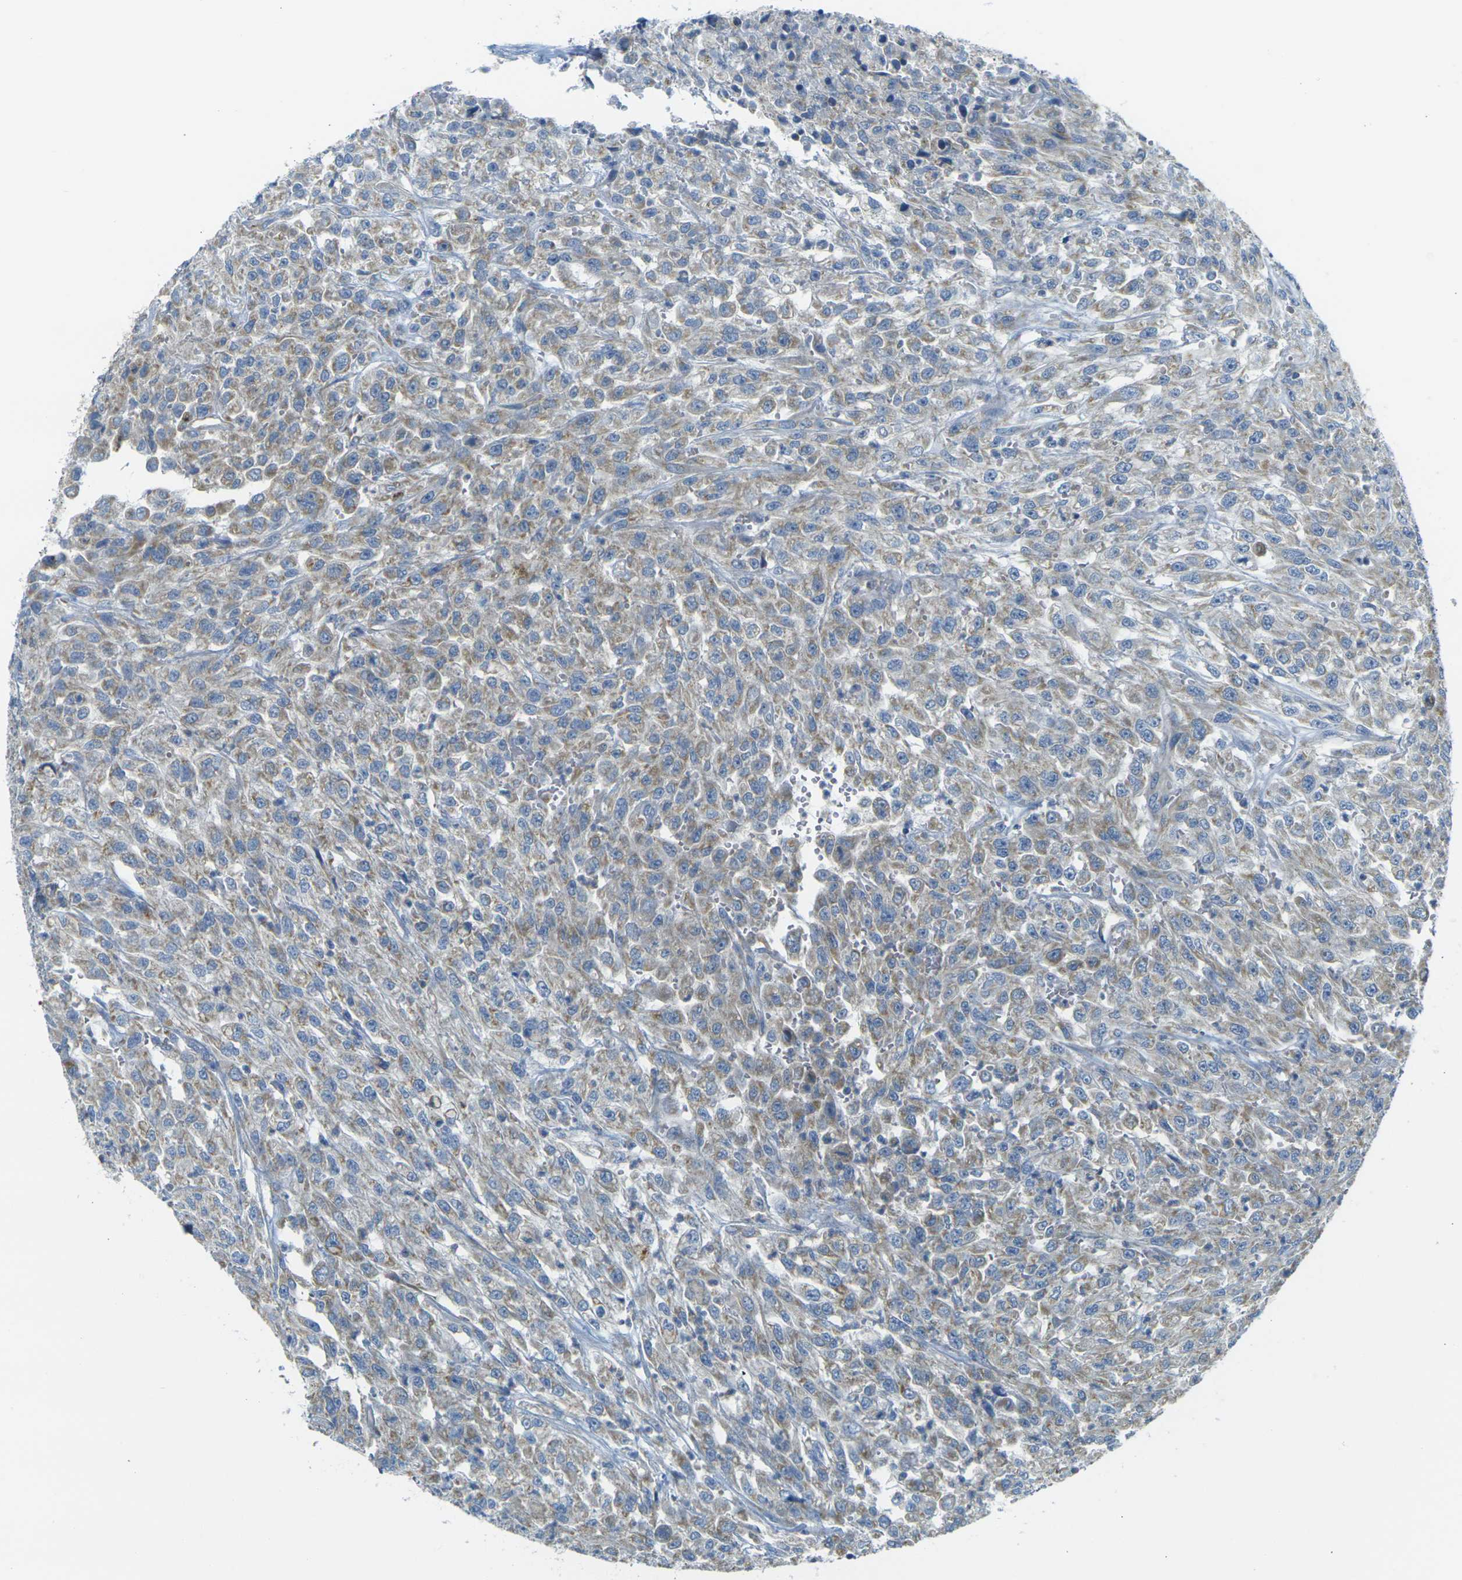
{"staining": {"intensity": "weak", "quantity": ">75%", "location": "cytoplasmic/membranous"}, "tissue": "urothelial cancer", "cell_type": "Tumor cells", "image_type": "cancer", "snomed": [{"axis": "morphology", "description": "Urothelial carcinoma, High grade"}, {"axis": "topography", "description": "Urinary bladder"}], "caption": "Weak cytoplasmic/membranous protein staining is identified in about >75% of tumor cells in urothelial carcinoma (high-grade). The protein is stained brown, and the nuclei are stained in blue (DAB IHC with brightfield microscopy, high magnification).", "gene": "PARD6B", "patient": {"sex": "male", "age": 46}}